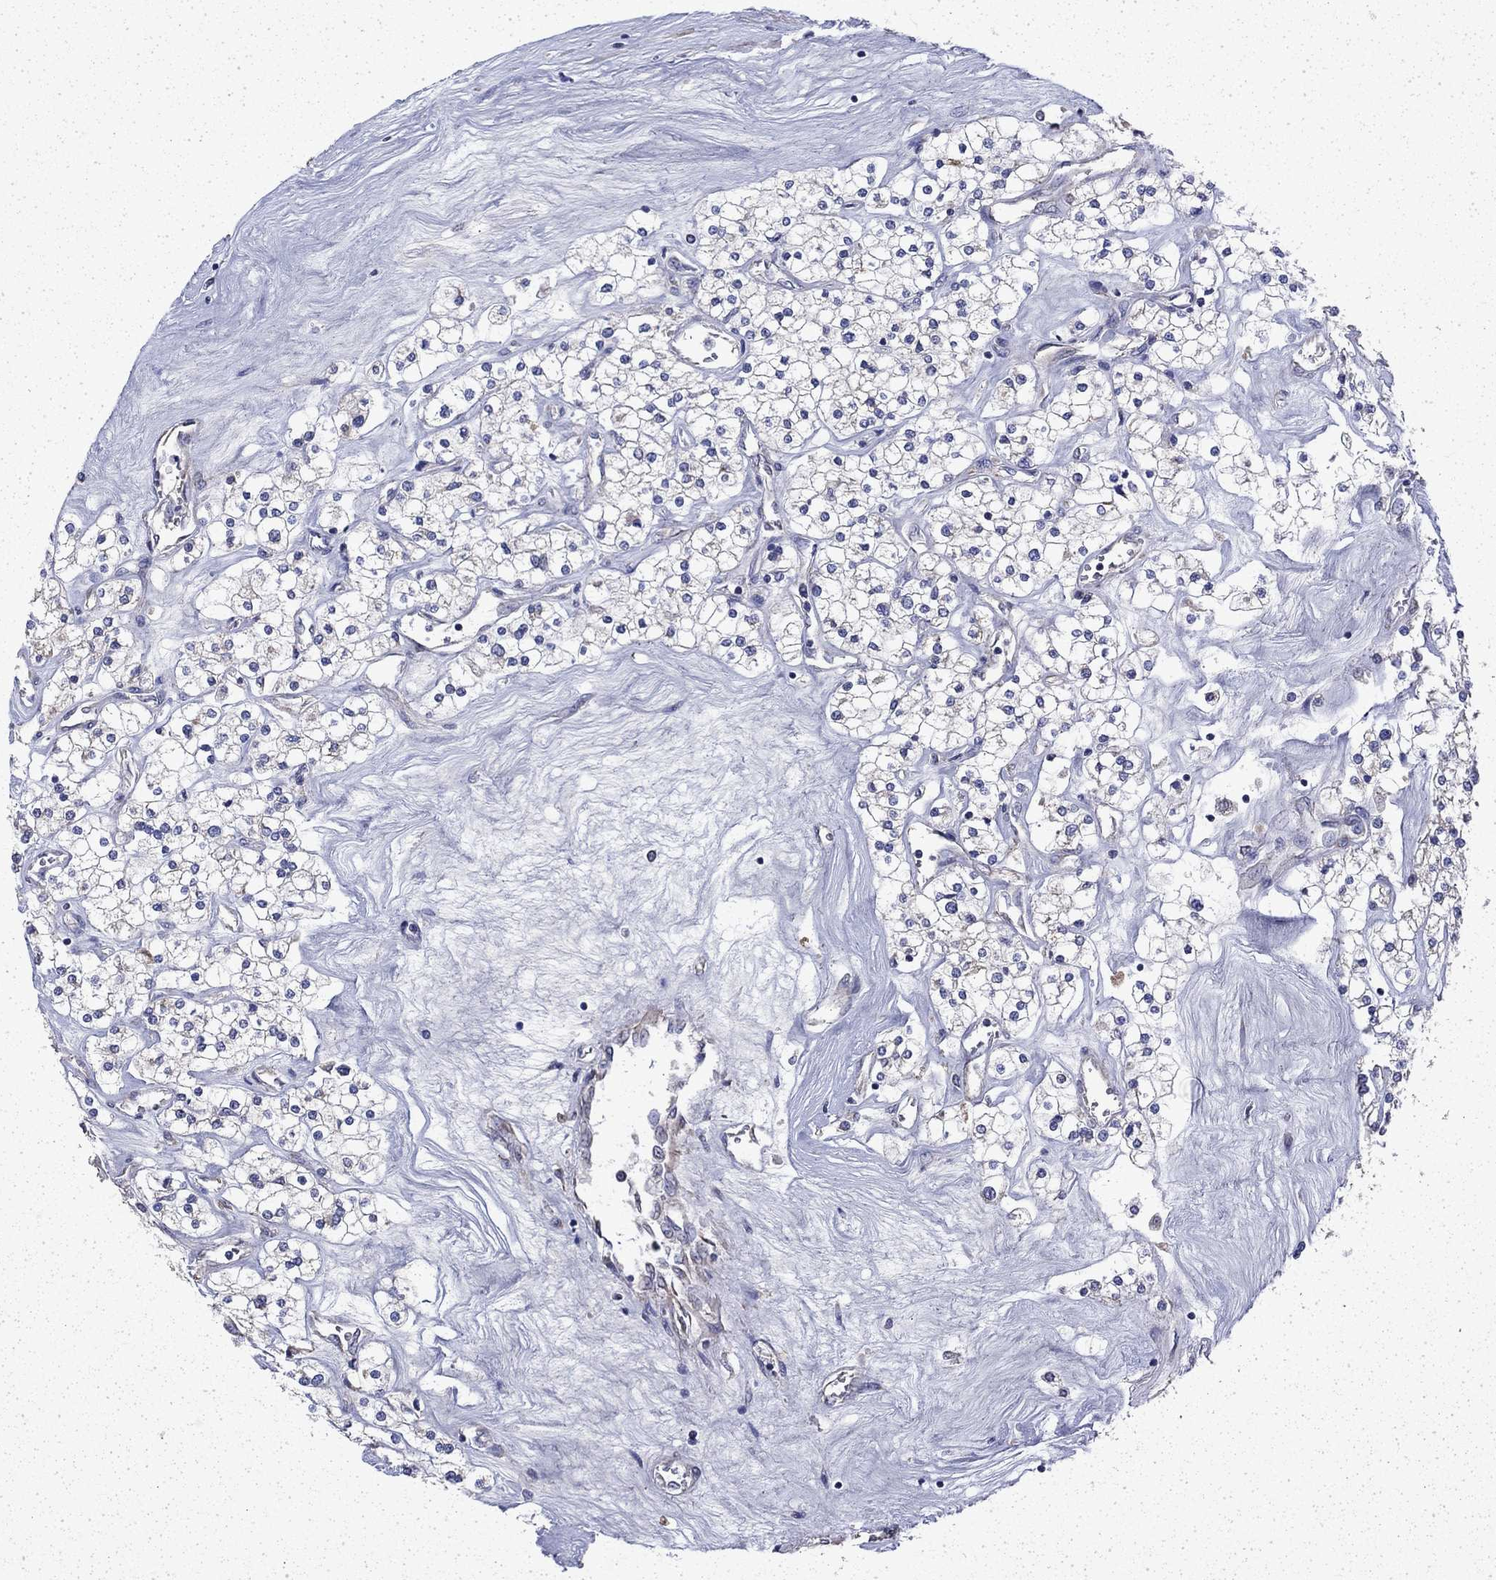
{"staining": {"intensity": "negative", "quantity": "none", "location": "none"}, "tissue": "renal cancer", "cell_type": "Tumor cells", "image_type": "cancer", "snomed": [{"axis": "morphology", "description": "Adenocarcinoma, NOS"}, {"axis": "topography", "description": "Kidney"}], "caption": "The micrograph displays no staining of tumor cells in renal cancer. The staining is performed using DAB (3,3'-diaminobenzidine) brown chromogen with nuclei counter-stained in using hematoxylin.", "gene": "DTNA", "patient": {"sex": "male", "age": 80}}